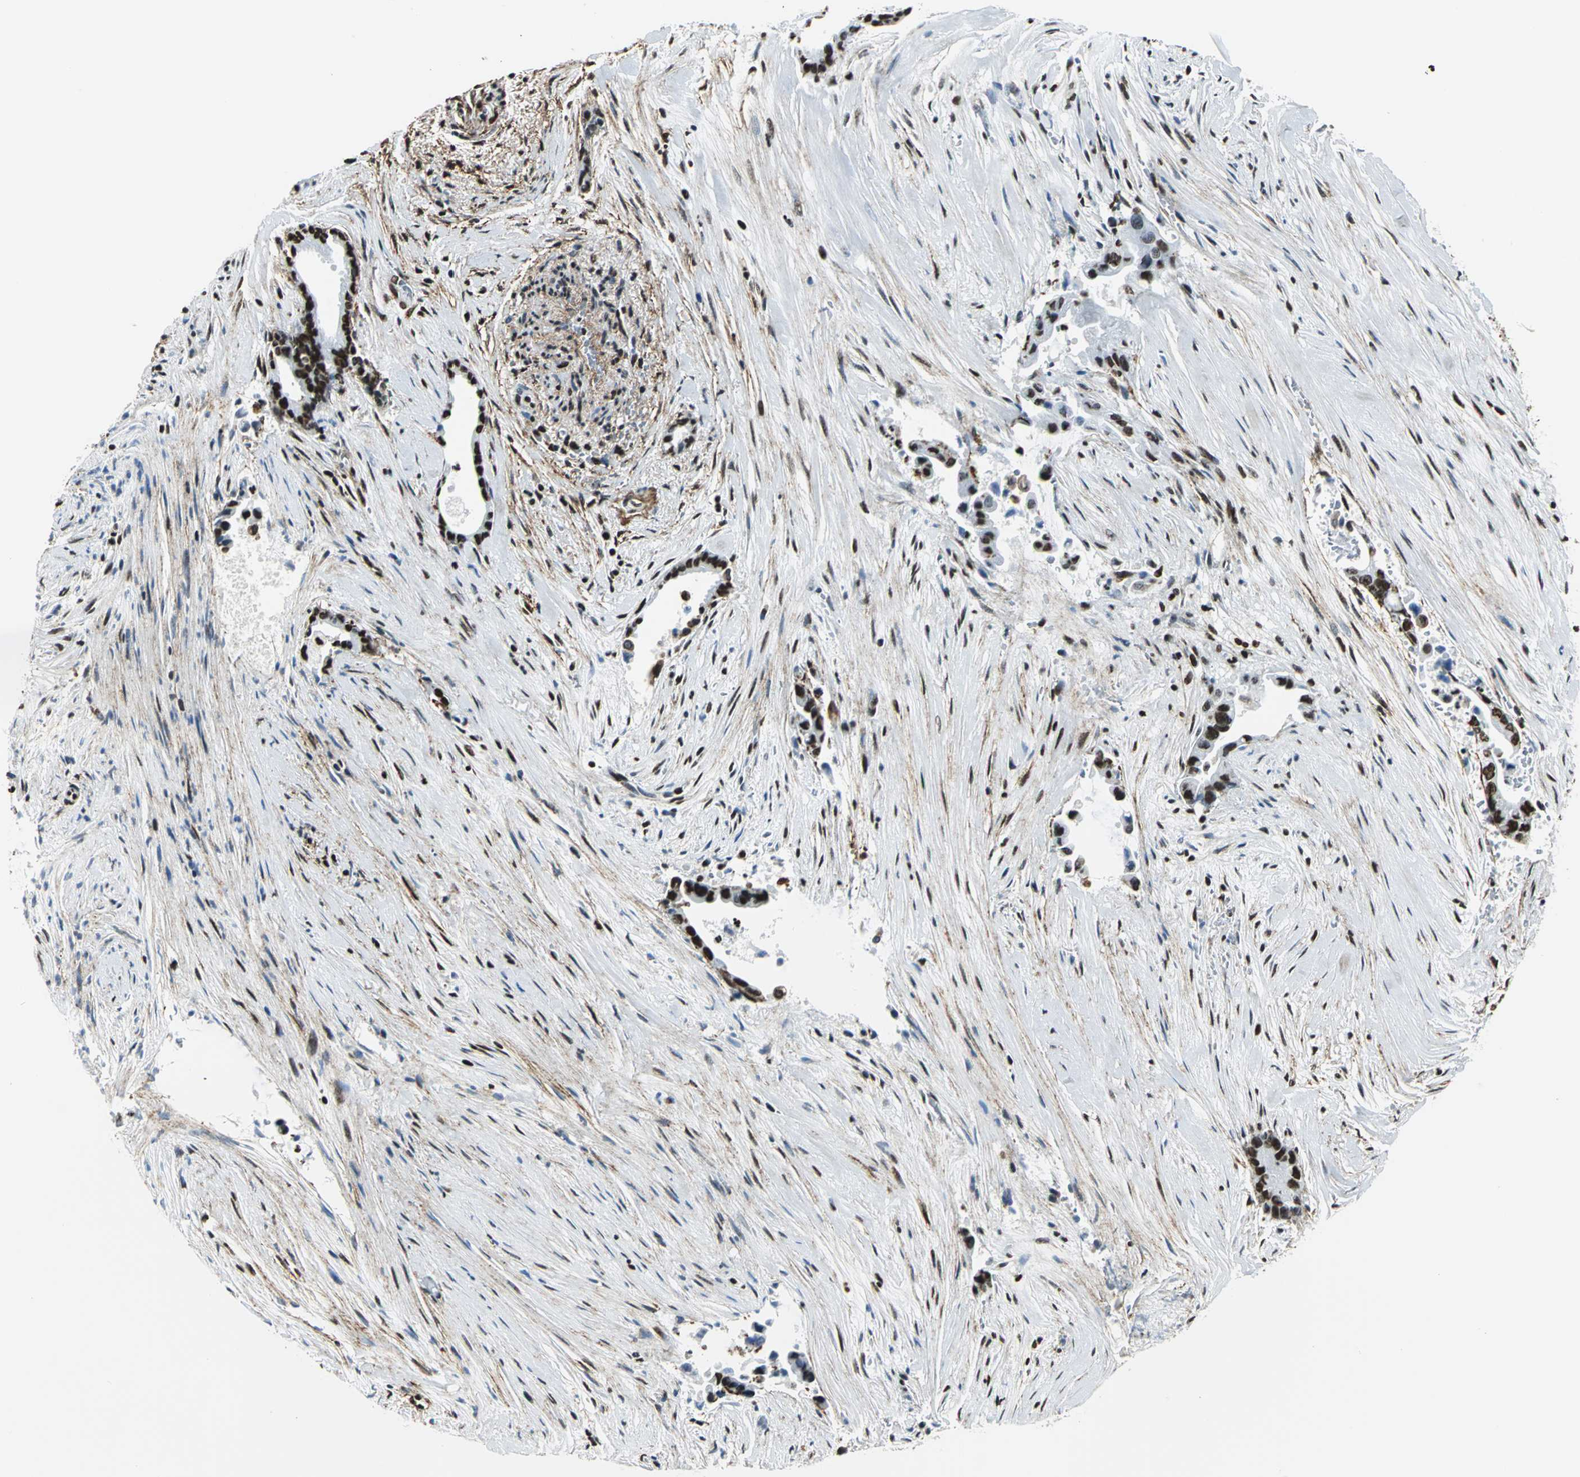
{"staining": {"intensity": "strong", "quantity": ">75%", "location": "nuclear"}, "tissue": "liver cancer", "cell_type": "Tumor cells", "image_type": "cancer", "snomed": [{"axis": "morphology", "description": "Cholangiocarcinoma"}, {"axis": "topography", "description": "Liver"}], "caption": "Liver cancer (cholangiocarcinoma) stained with a brown dye displays strong nuclear positive positivity in about >75% of tumor cells.", "gene": "APEX1", "patient": {"sex": "female", "age": 55}}